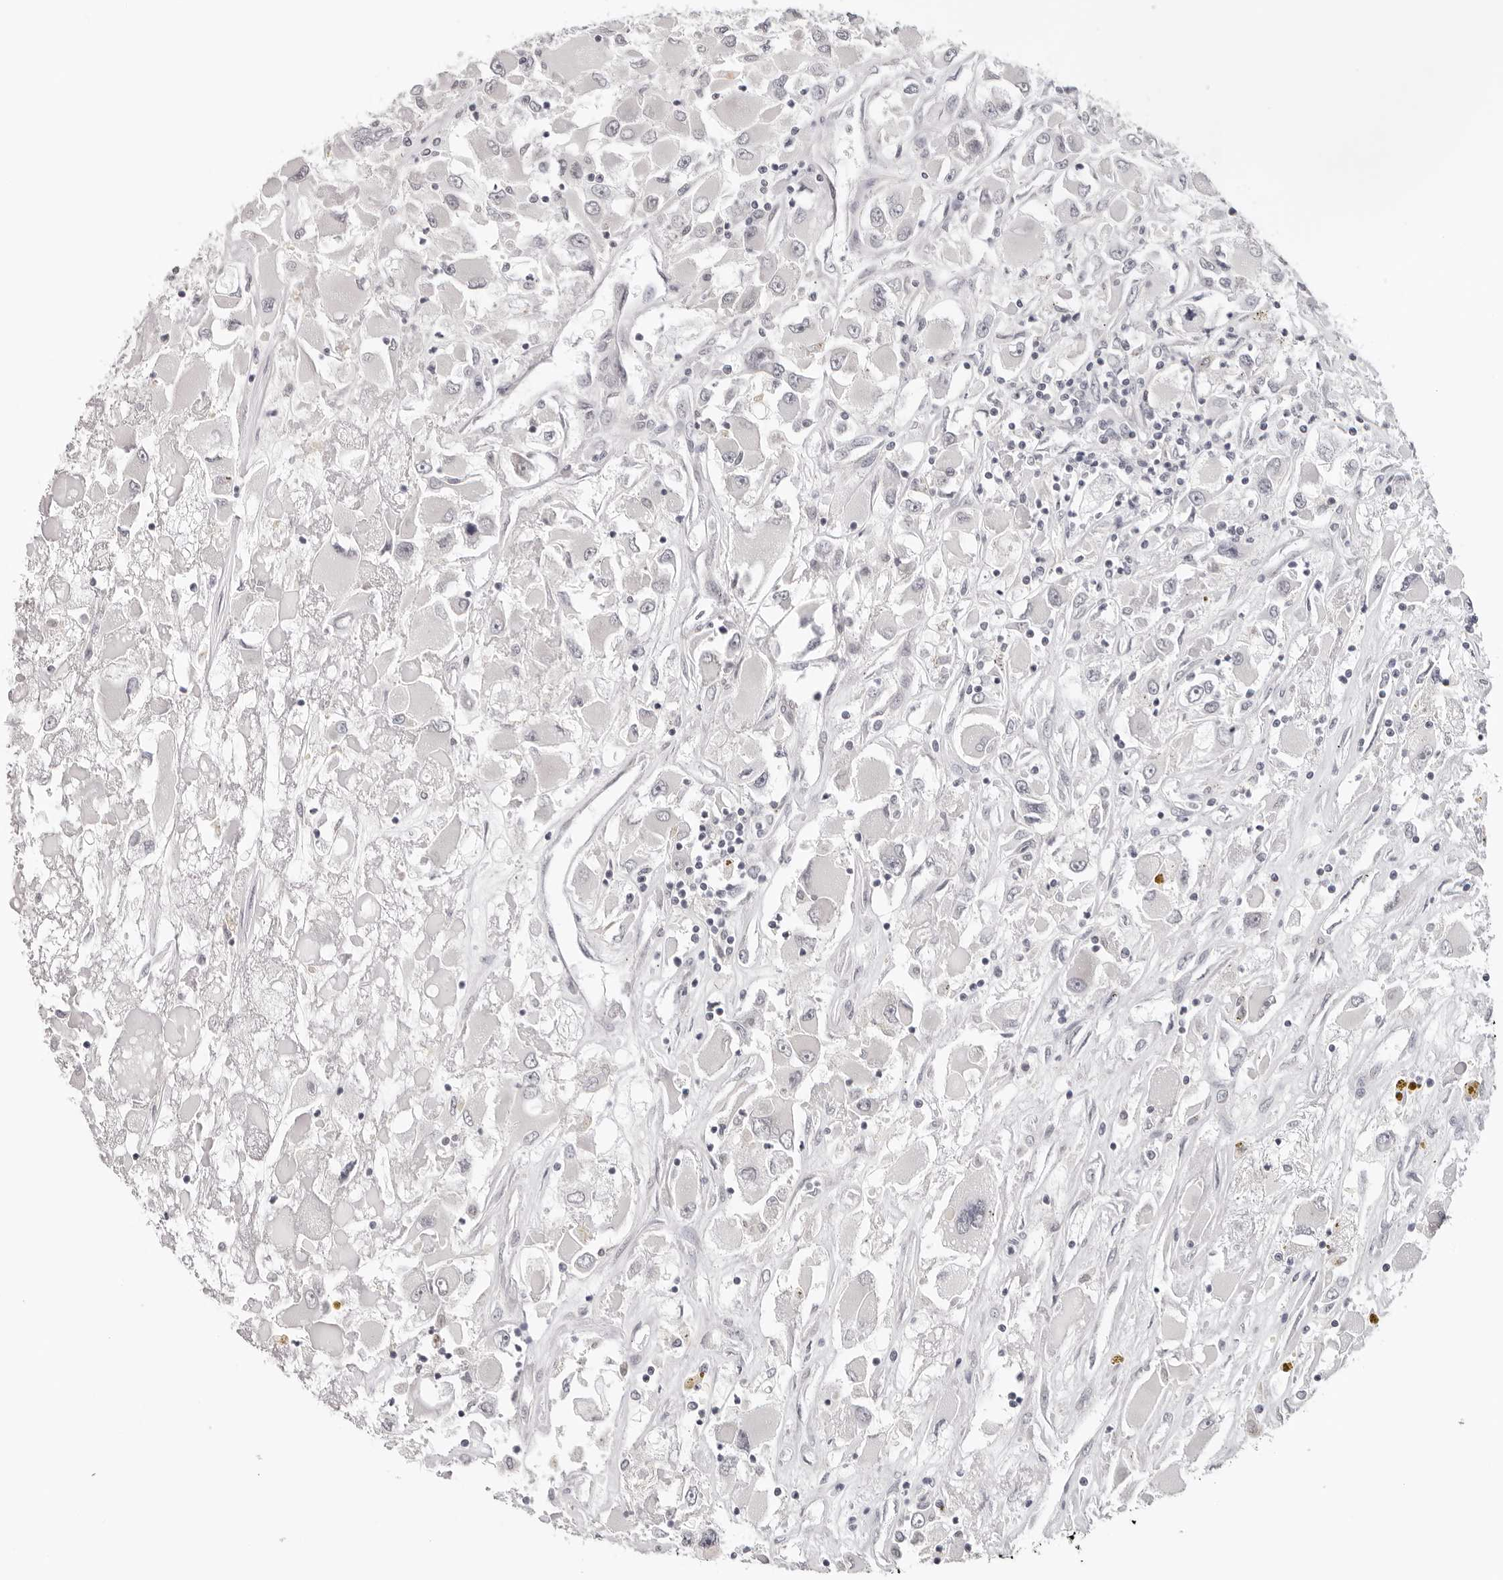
{"staining": {"intensity": "negative", "quantity": "none", "location": "none"}, "tissue": "renal cancer", "cell_type": "Tumor cells", "image_type": "cancer", "snomed": [{"axis": "morphology", "description": "Adenocarcinoma, NOS"}, {"axis": "topography", "description": "Kidney"}], "caption": "An immunohistochemistry (IHC) image of renal cancer is shown. There is no staining in tumor cells of renal cancer.", "gene": "PRUNE1", "patient": {"sex": "female", "age": 52}}